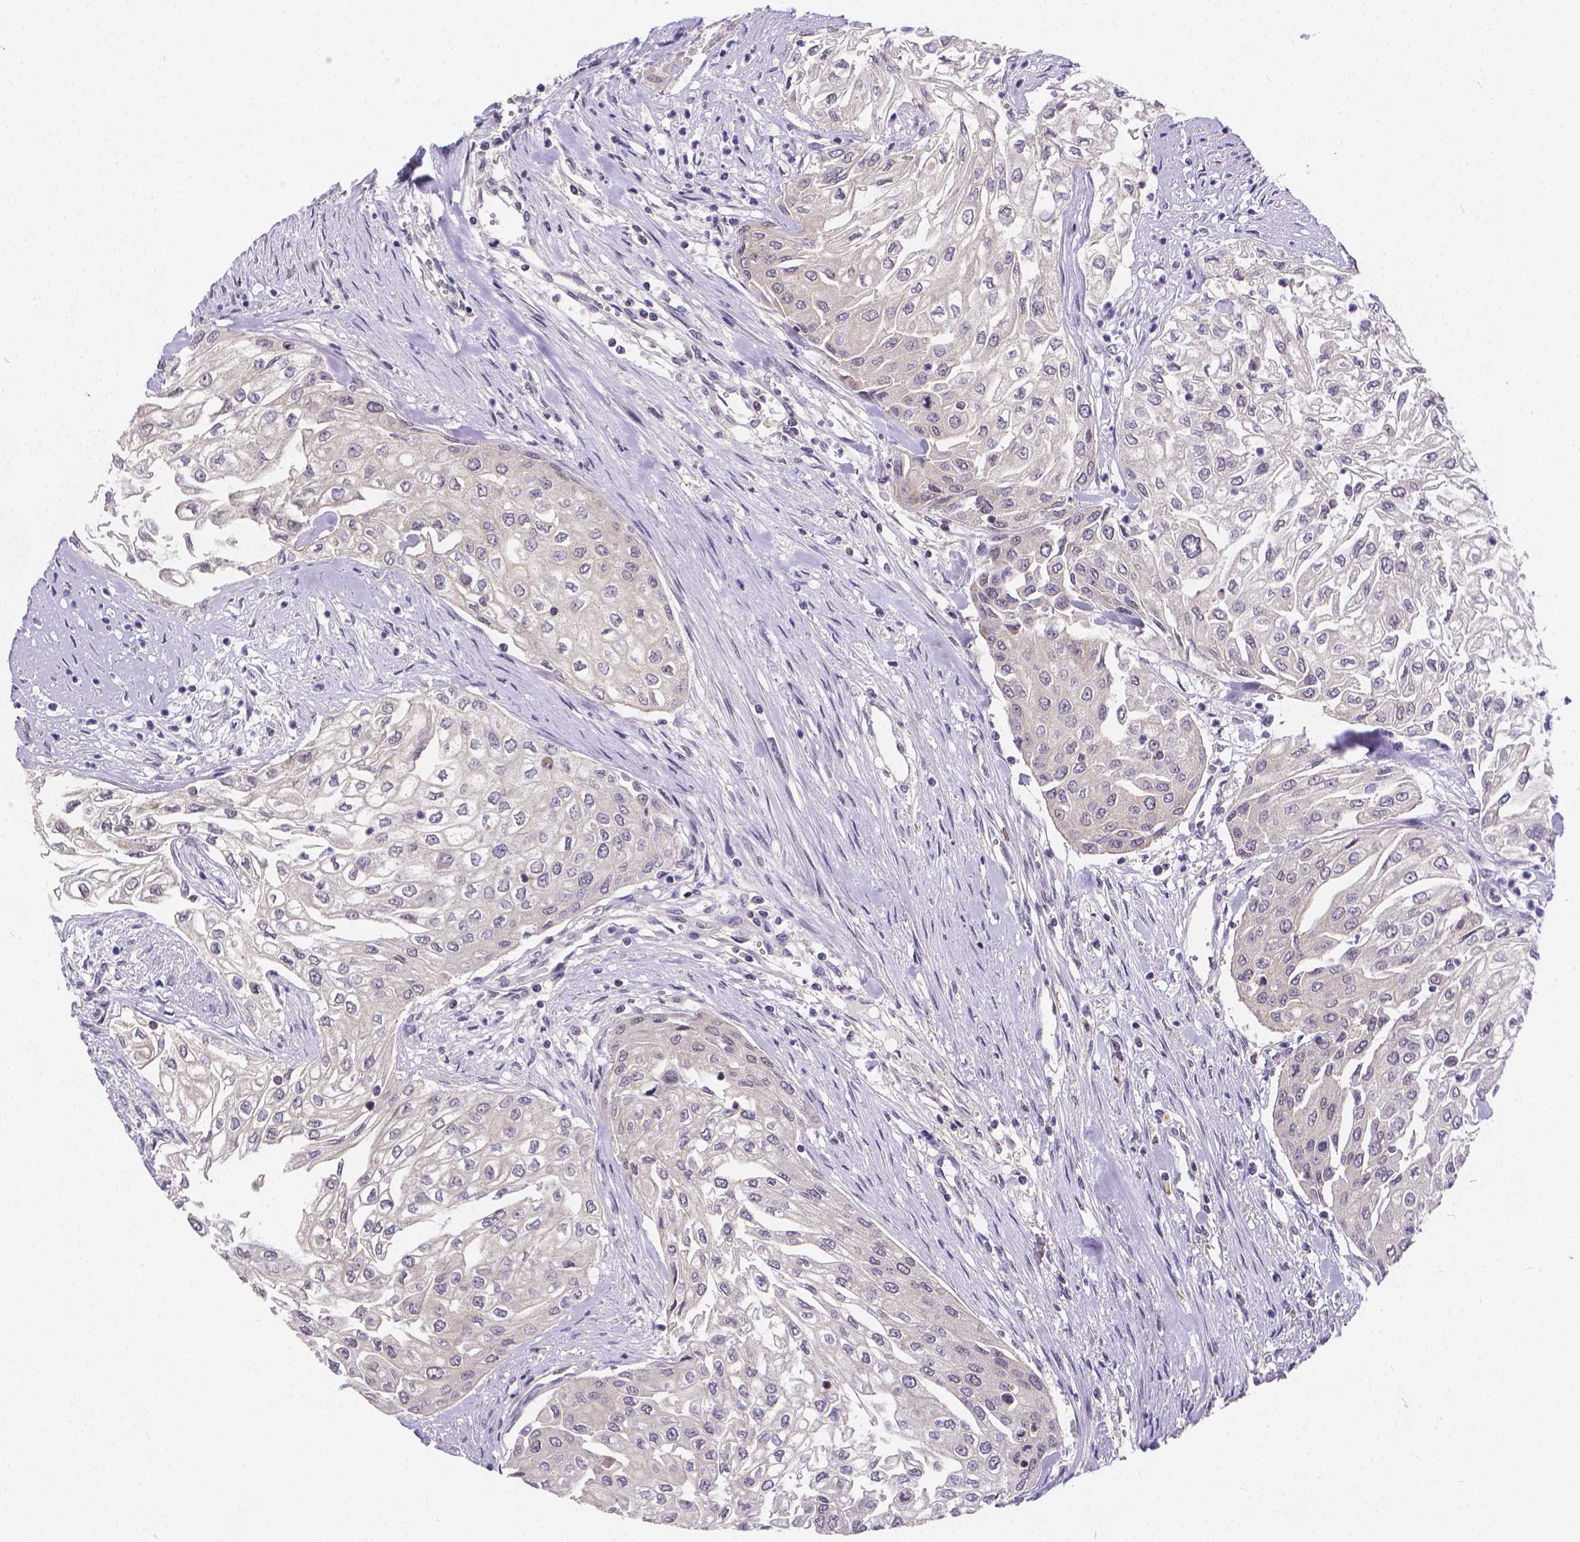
{"staining": {"intensity": "negative", "quantity": "none", "location": "none"}, "tissue": "urothelial cancer", "cell_type": "Tumor cells", "image_type": "cancer", "snomed": [{"axis": "morphology", "description": "Urothelial carcinoma, High grade"}, {"axis": "topography", "description": "Urinary bladder"}], "caption": "Tumor cells show no significant positivity in urothelial cancer.", "gene": "GLRB", "patient": {"sex": "male", "age": 62}}